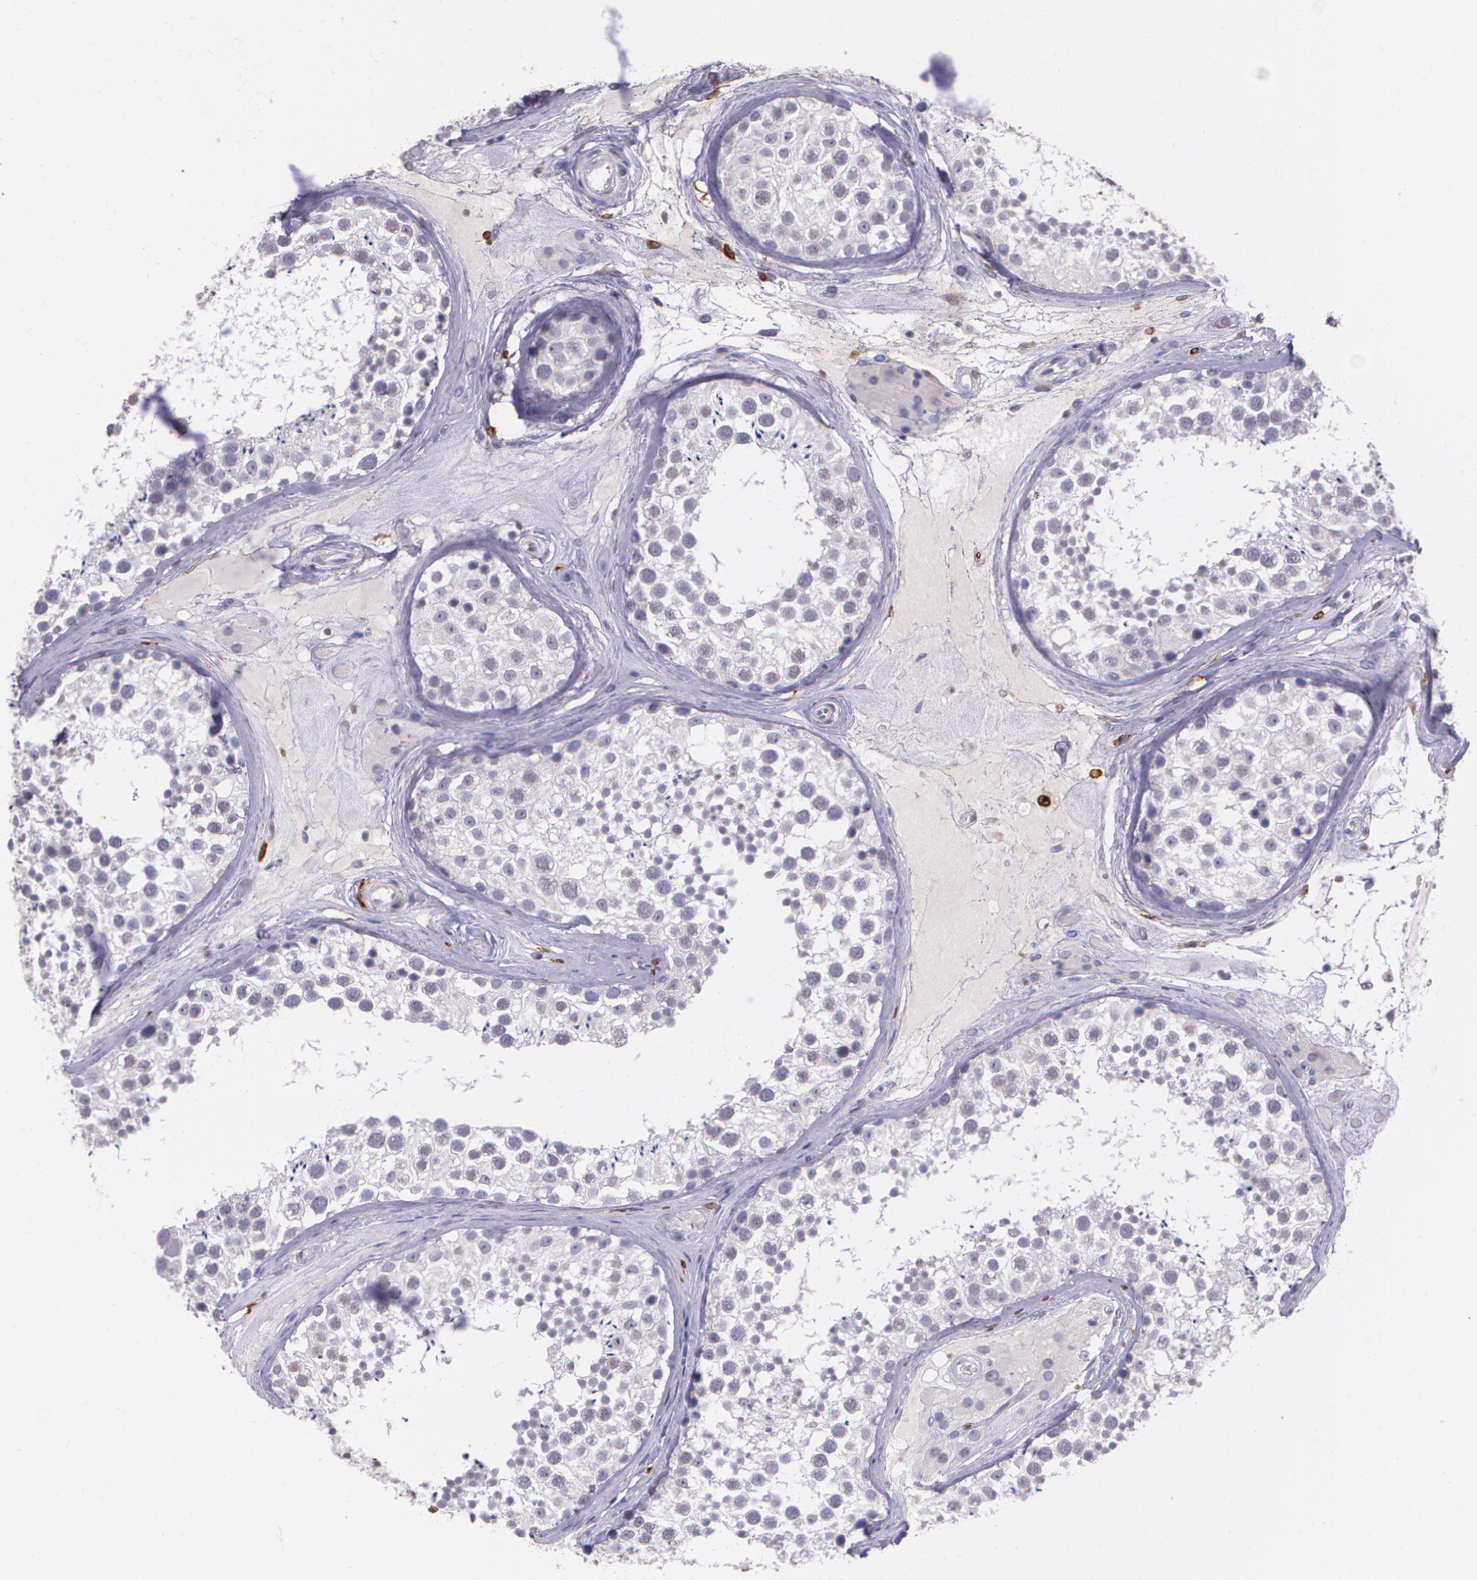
{"staining": {"intensity": "negative", "quantity": "none", "location": "none"}, "tissue": "testis", "cell_type": "Cells in seminiferous ducts", "image_type": "normal", "snomed": [{"axis": "morphology", "description": "Normal tissue, NOS"}, {"axis": "topography", "description": "Testis"}], "caption": "Photomicrograph shows no protein expression in cells in seminiferous ducts of benign testis. (Brightfield microscopy of DAB IHC at high magnification).", "gene": "RTN1", "patient": {"sex": "male", "age": 46}}